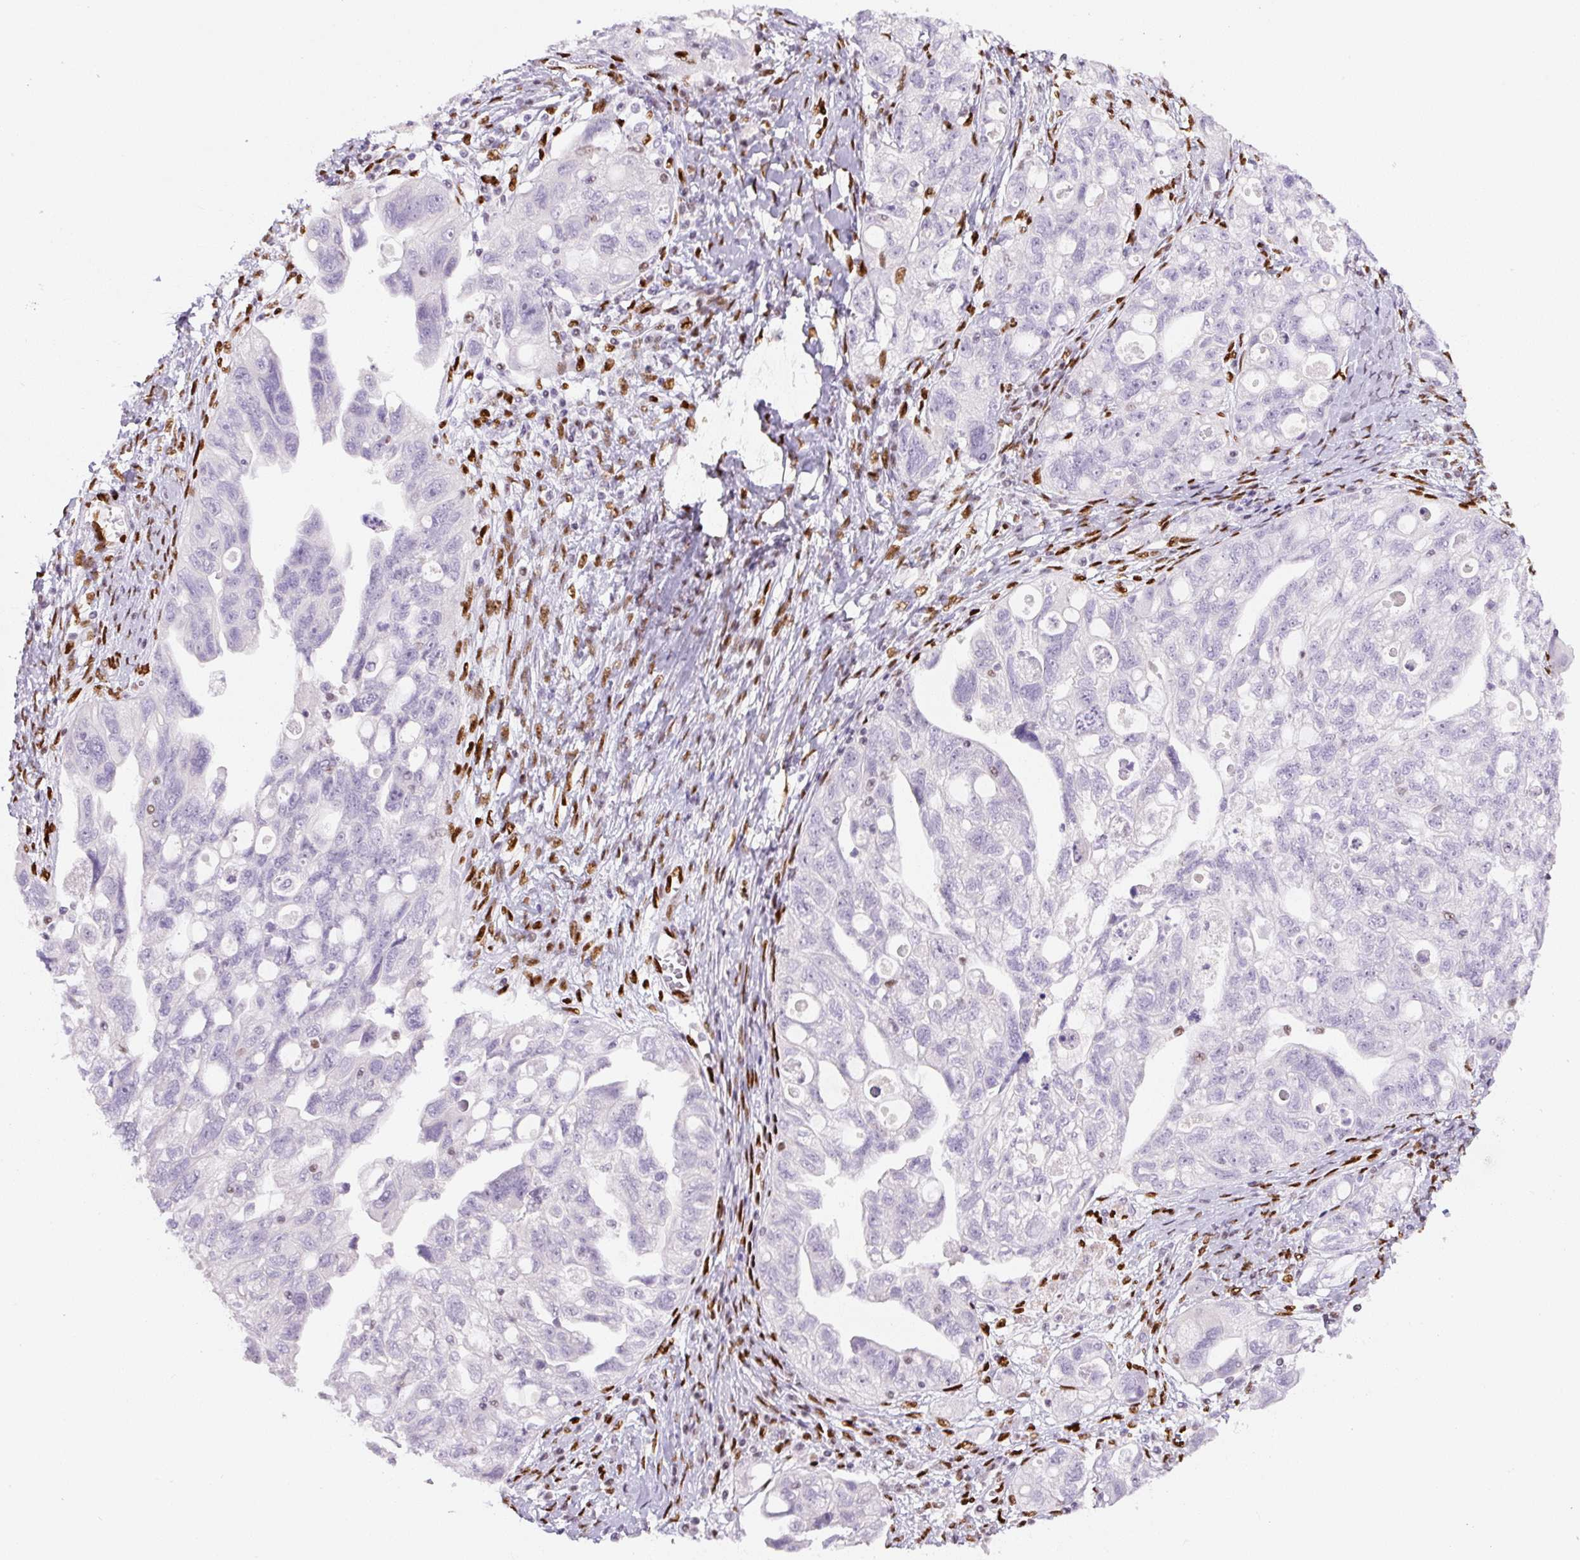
{"staining": {"intensity": "negative", "quantity": "none", "location": "none"}, "tissue": "ovarian cancer", "cell_type": "Tumor cells", "image_type": "cancer", "snomed": [{"axis": "morphology", "description": "Carcinoma, NOS"}, {"axis": "morphology", "description": "Cystadenocarcinoma, serous, NOS"}, {"axis": "topography", "description": "Ovary"}], "caption": "Ovarian serous cystadenocarcinoma was stained to show a protein in brown. There is no significant staining in tumor cells.", "gene": "ZEB1", "patient": {"sex": "female", "age": 69}}